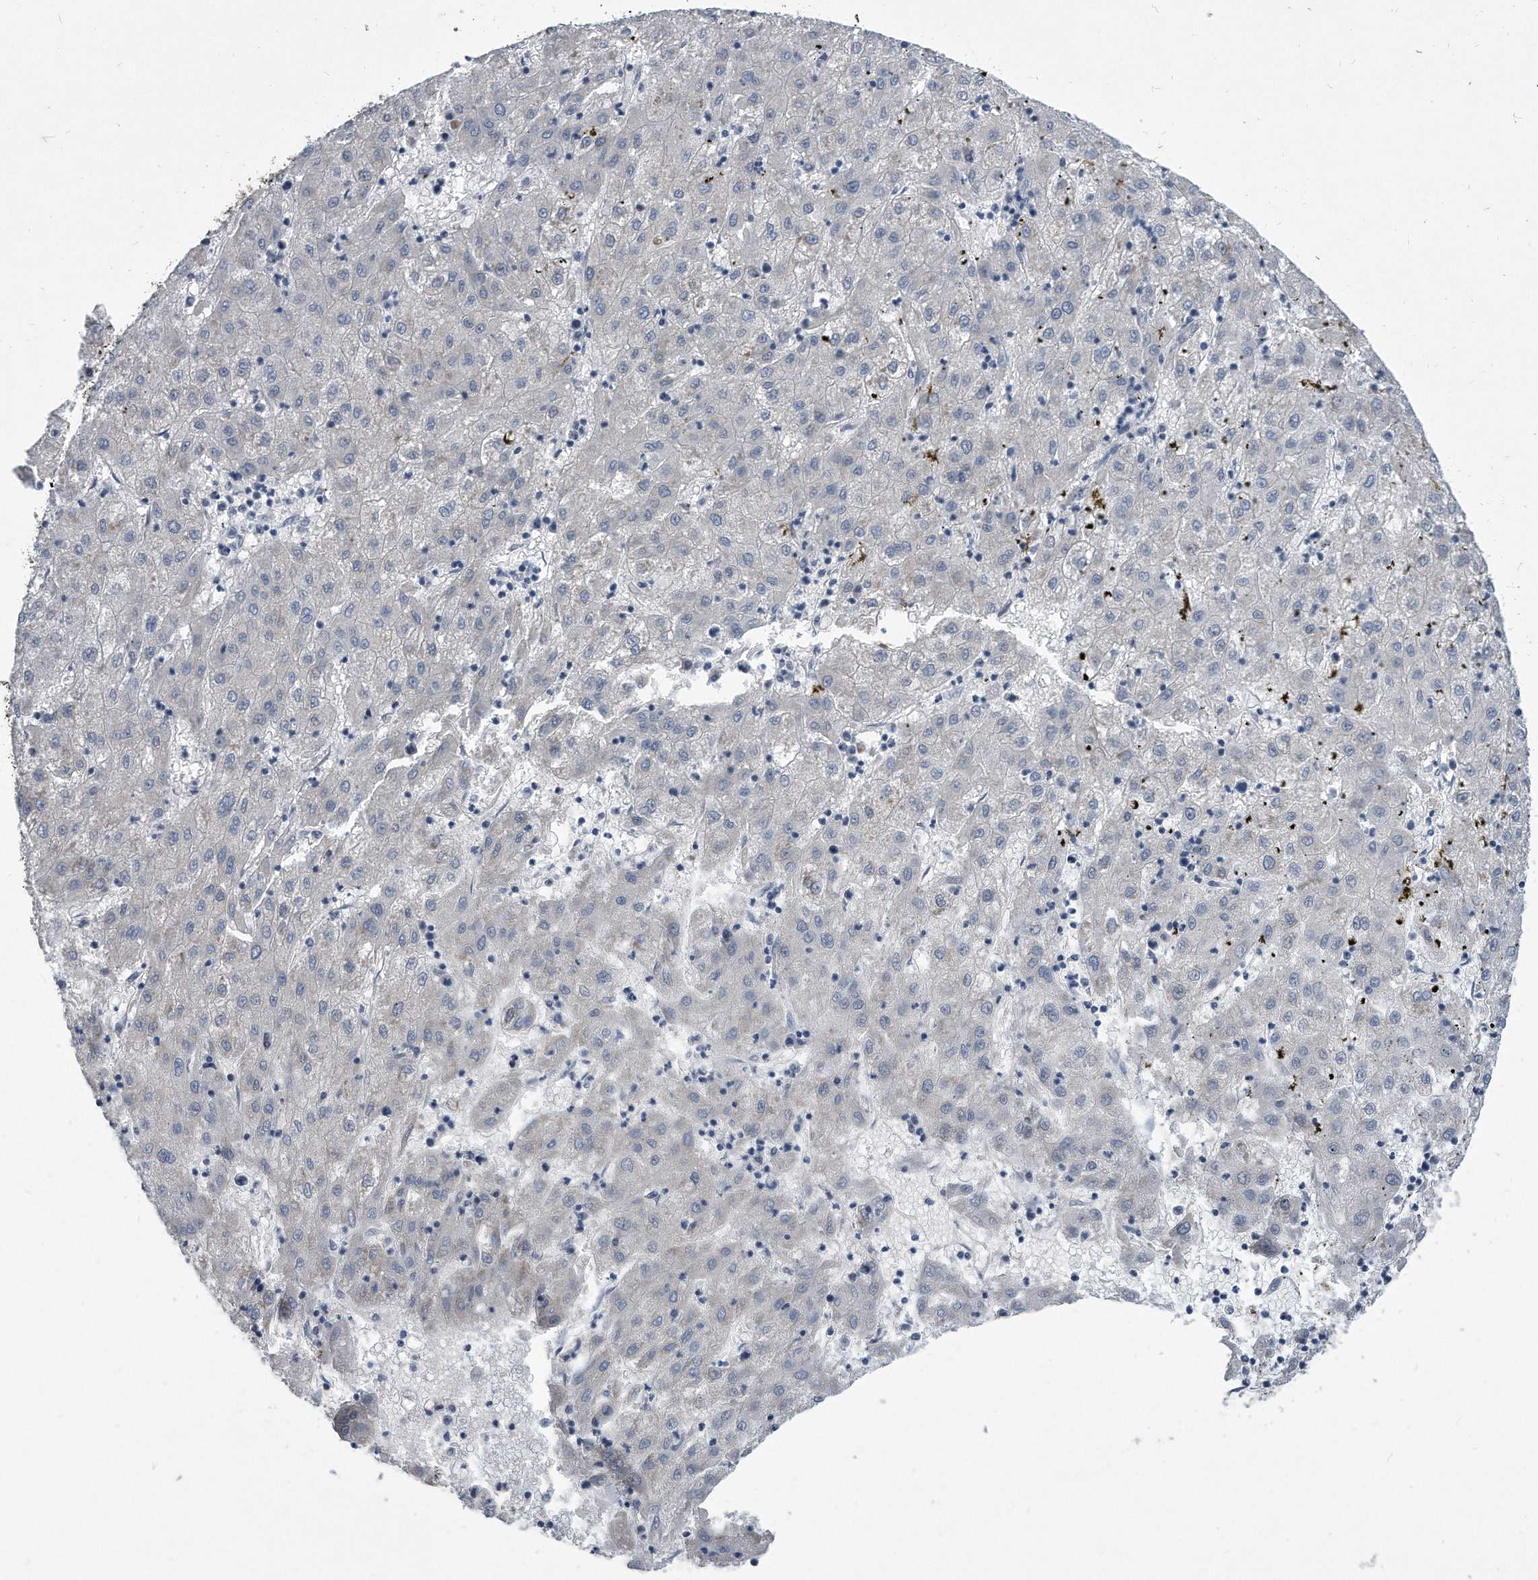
{"staining": {"intensity": "negative", "quantity": "none", "location": "none"}, "tissue": "liver cancer", "cell_type": "Tumor cells", "image_type": "cancer", "snomed": [{"axis": "morphology", "description": "Carcinoma, Hepatocellular, NOS"}, {"axis": "topography", "description": "Liver"}], "caption": "The IHC image has no significant staining in tumor cells of liver cancer (hepatocellular carcinoma) tissue. The staining was performed using DAB to visualize the protein expression in brown, while the nuclei were stained in blue with hematoxylin (Magnification: 20x).", "gene": "EIF2B4", "patient": {"sex": "male", "age": 72}}